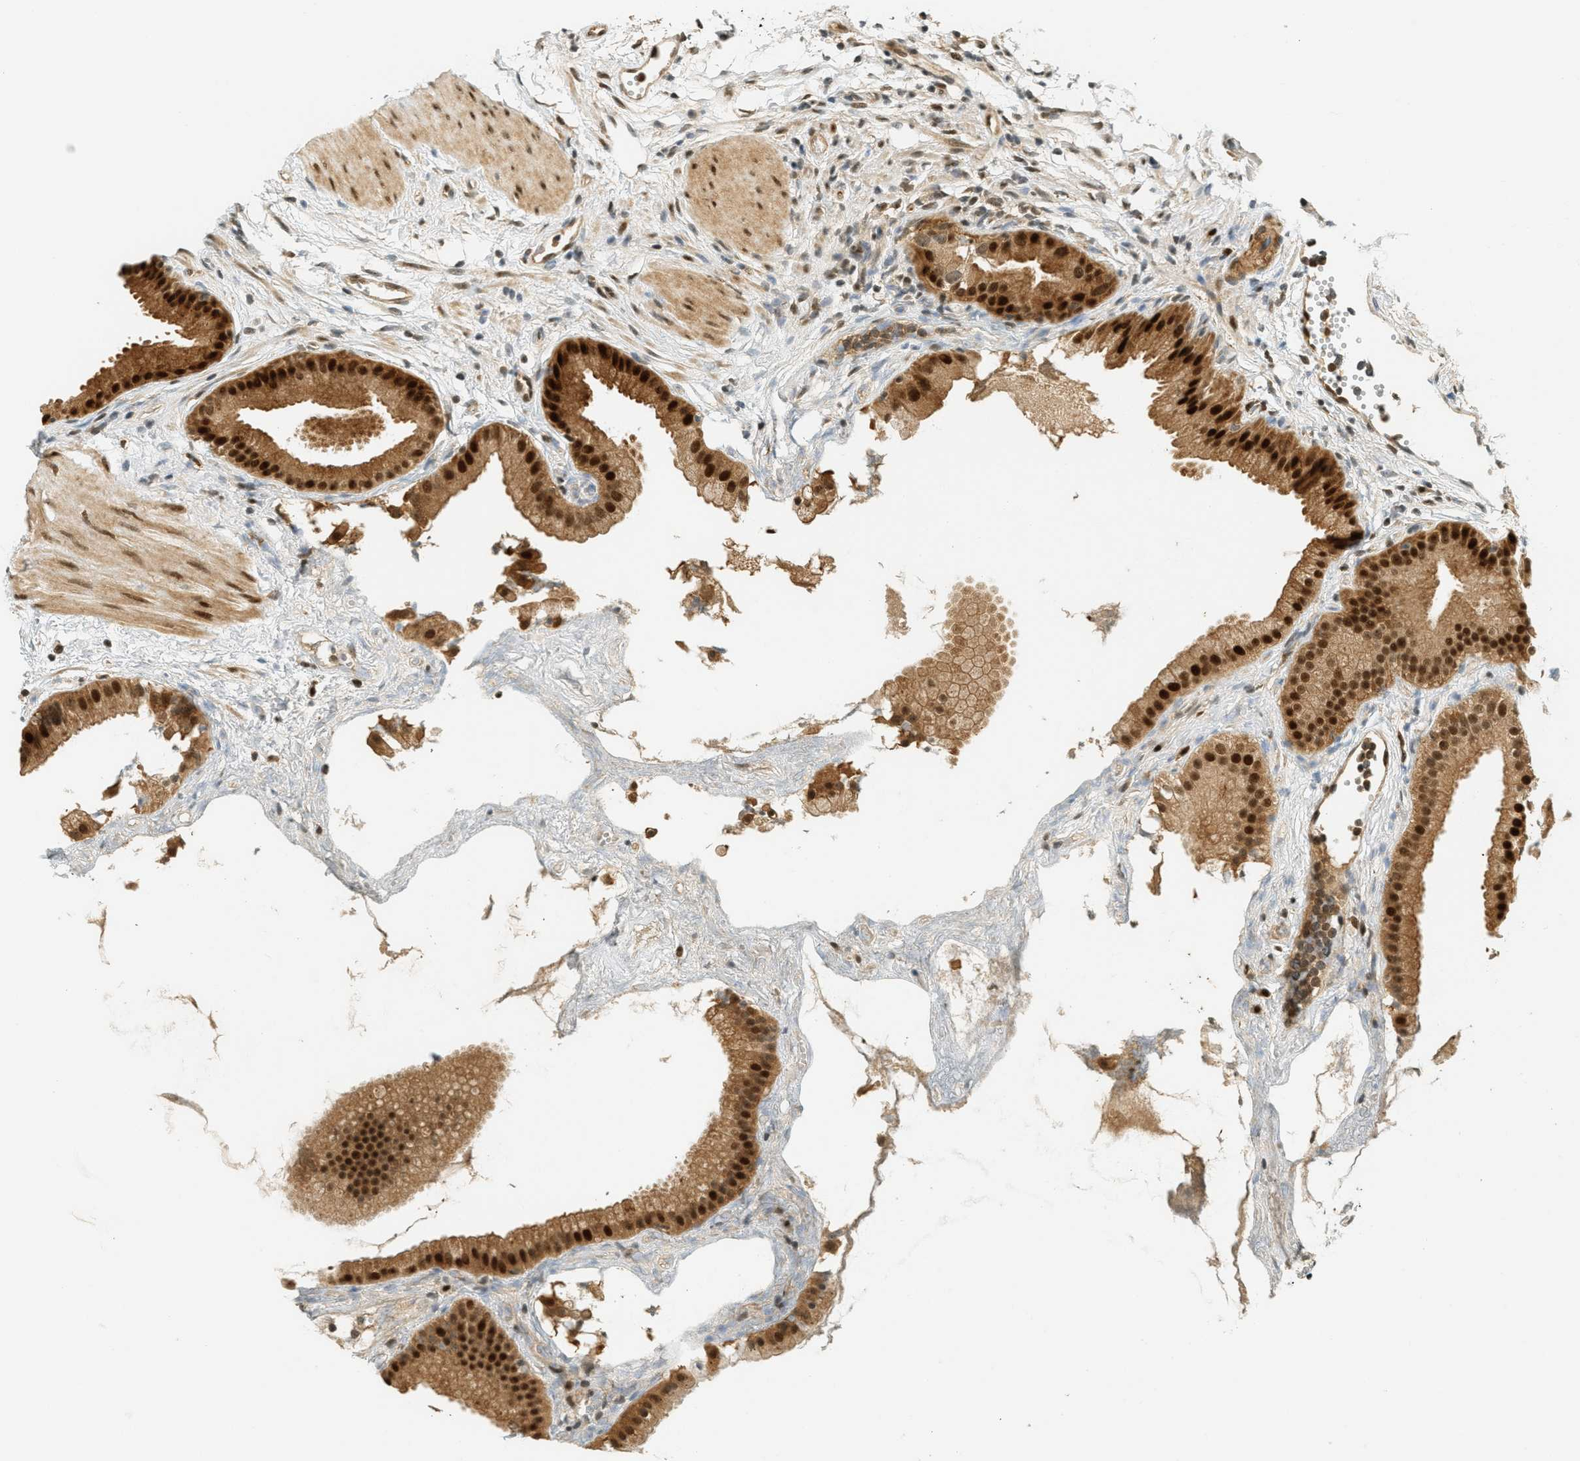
{"staining": {"intensity": "strong", "quantity": ">75%", "location": "cytoplasmic/membranous,nuclear"}, "tissue": "gallbladder", "cell_type": "Glandular cells", "image_type": "normal", "snomed": [{"axis": "morphology", "description": "Normal tissue, NOS"}, {"axis": "topography", "description": "Gallbladder"}], "caption": "Gallbladder stained for a protein (brown) displays strong cytoplasmic/membranous,nuclear positive positivity in approximately >75% of glandular cells.", "gene": "FOXM1", "patient": {"sex": "female", "age": 64}}